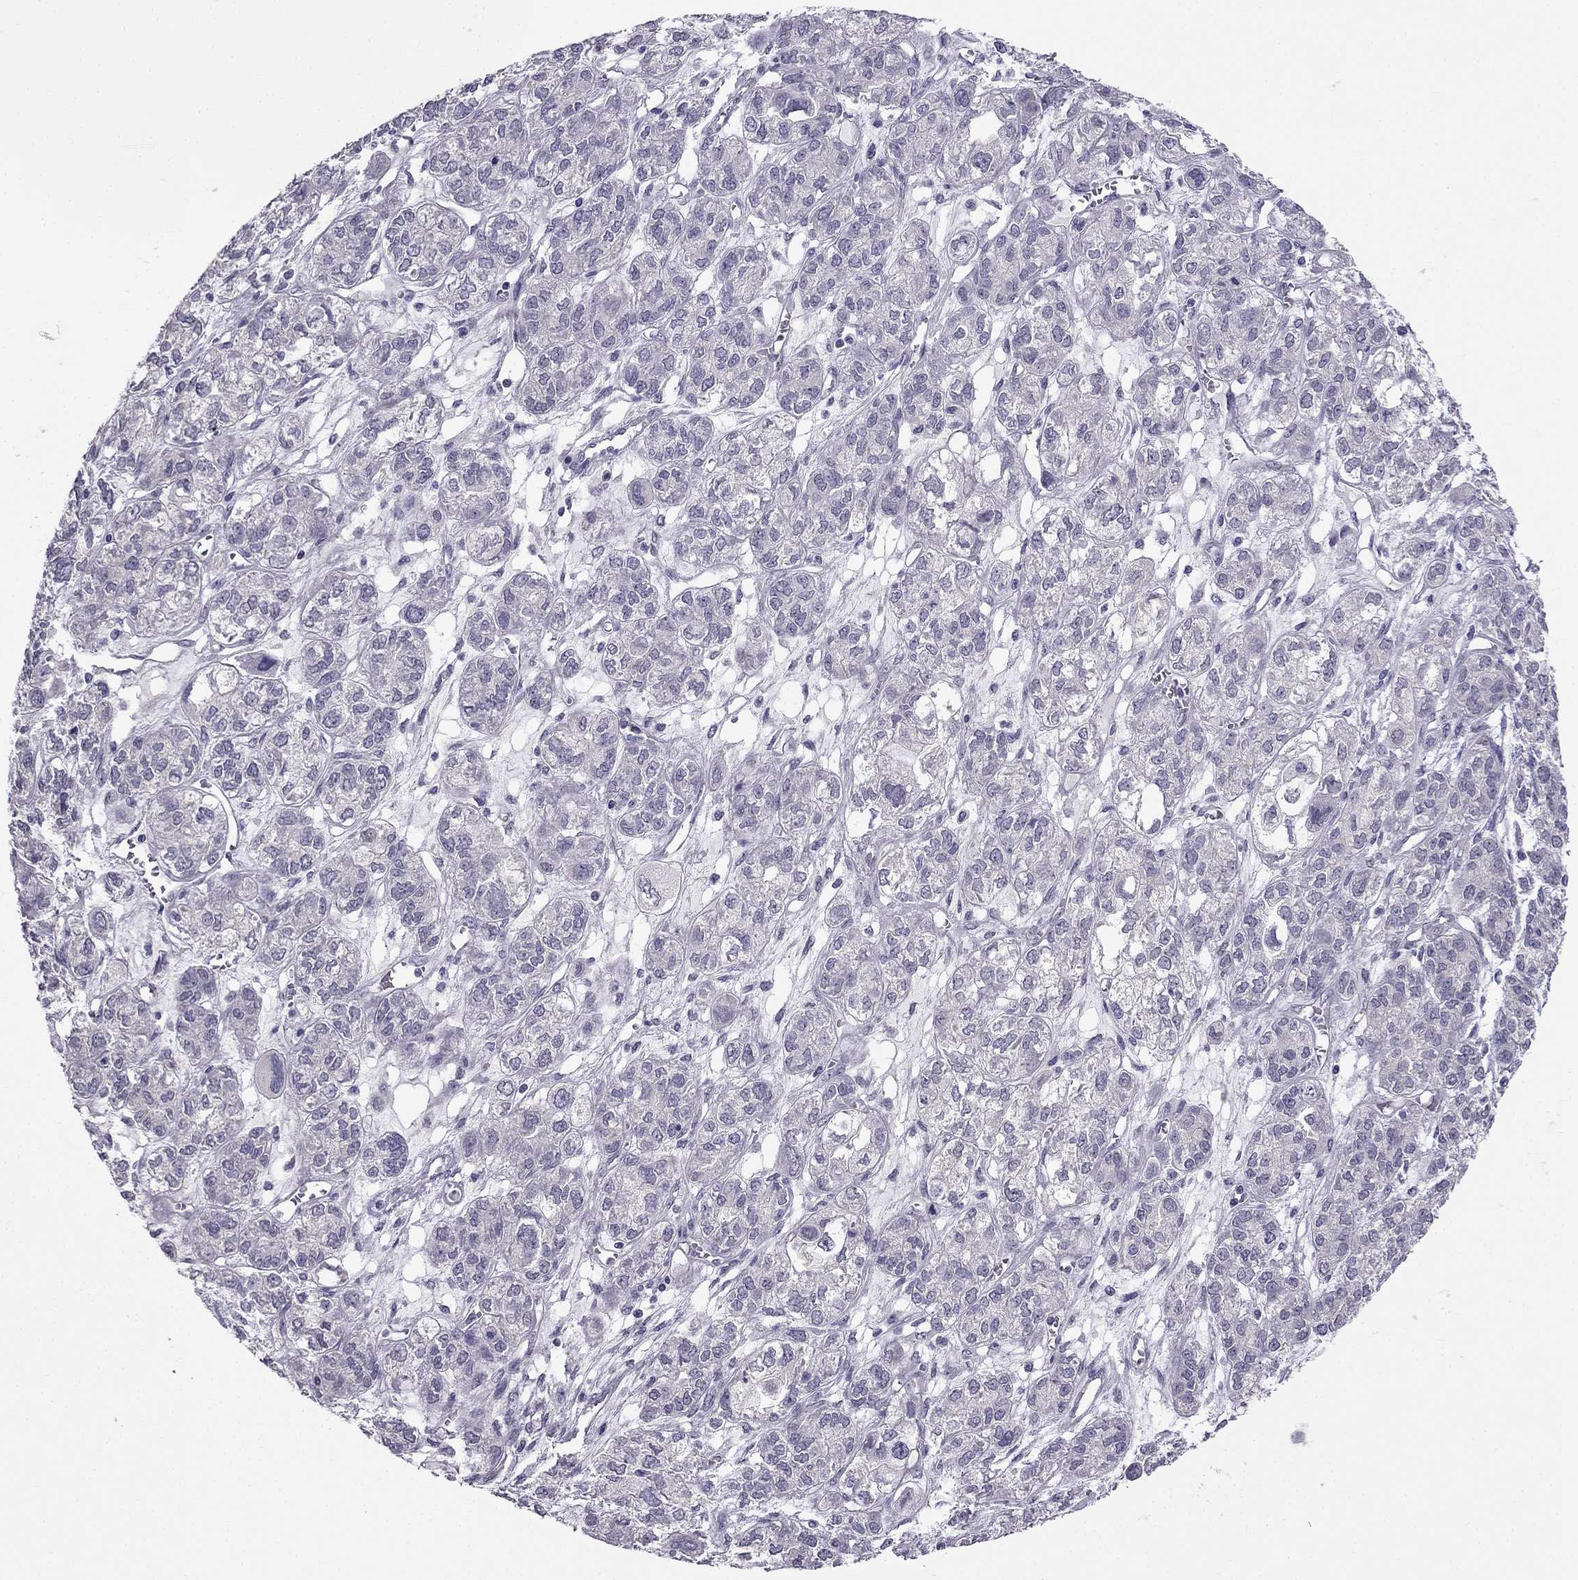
{"staining": {"intensity": "negative", "quantity": "none", "location": "none"}, "tissue": "ovarian cancer", "cell_type": "Tumor cells", "image_type": "cancer", "snomed": [{"axis": "morphology", "description": "Carcinoma, endometroid"}, {"axis": "topography", "description": "Ovary"}], "caption": "Micrograph shows no protein positivity in tumor cells of ovarian endometroid carcinoma tissue. (Brightfield microscopy of DAB immunohistochemistry at high magnification).", "gene": "HSFX1", "patient": {"sex": "female", "age": 64}}